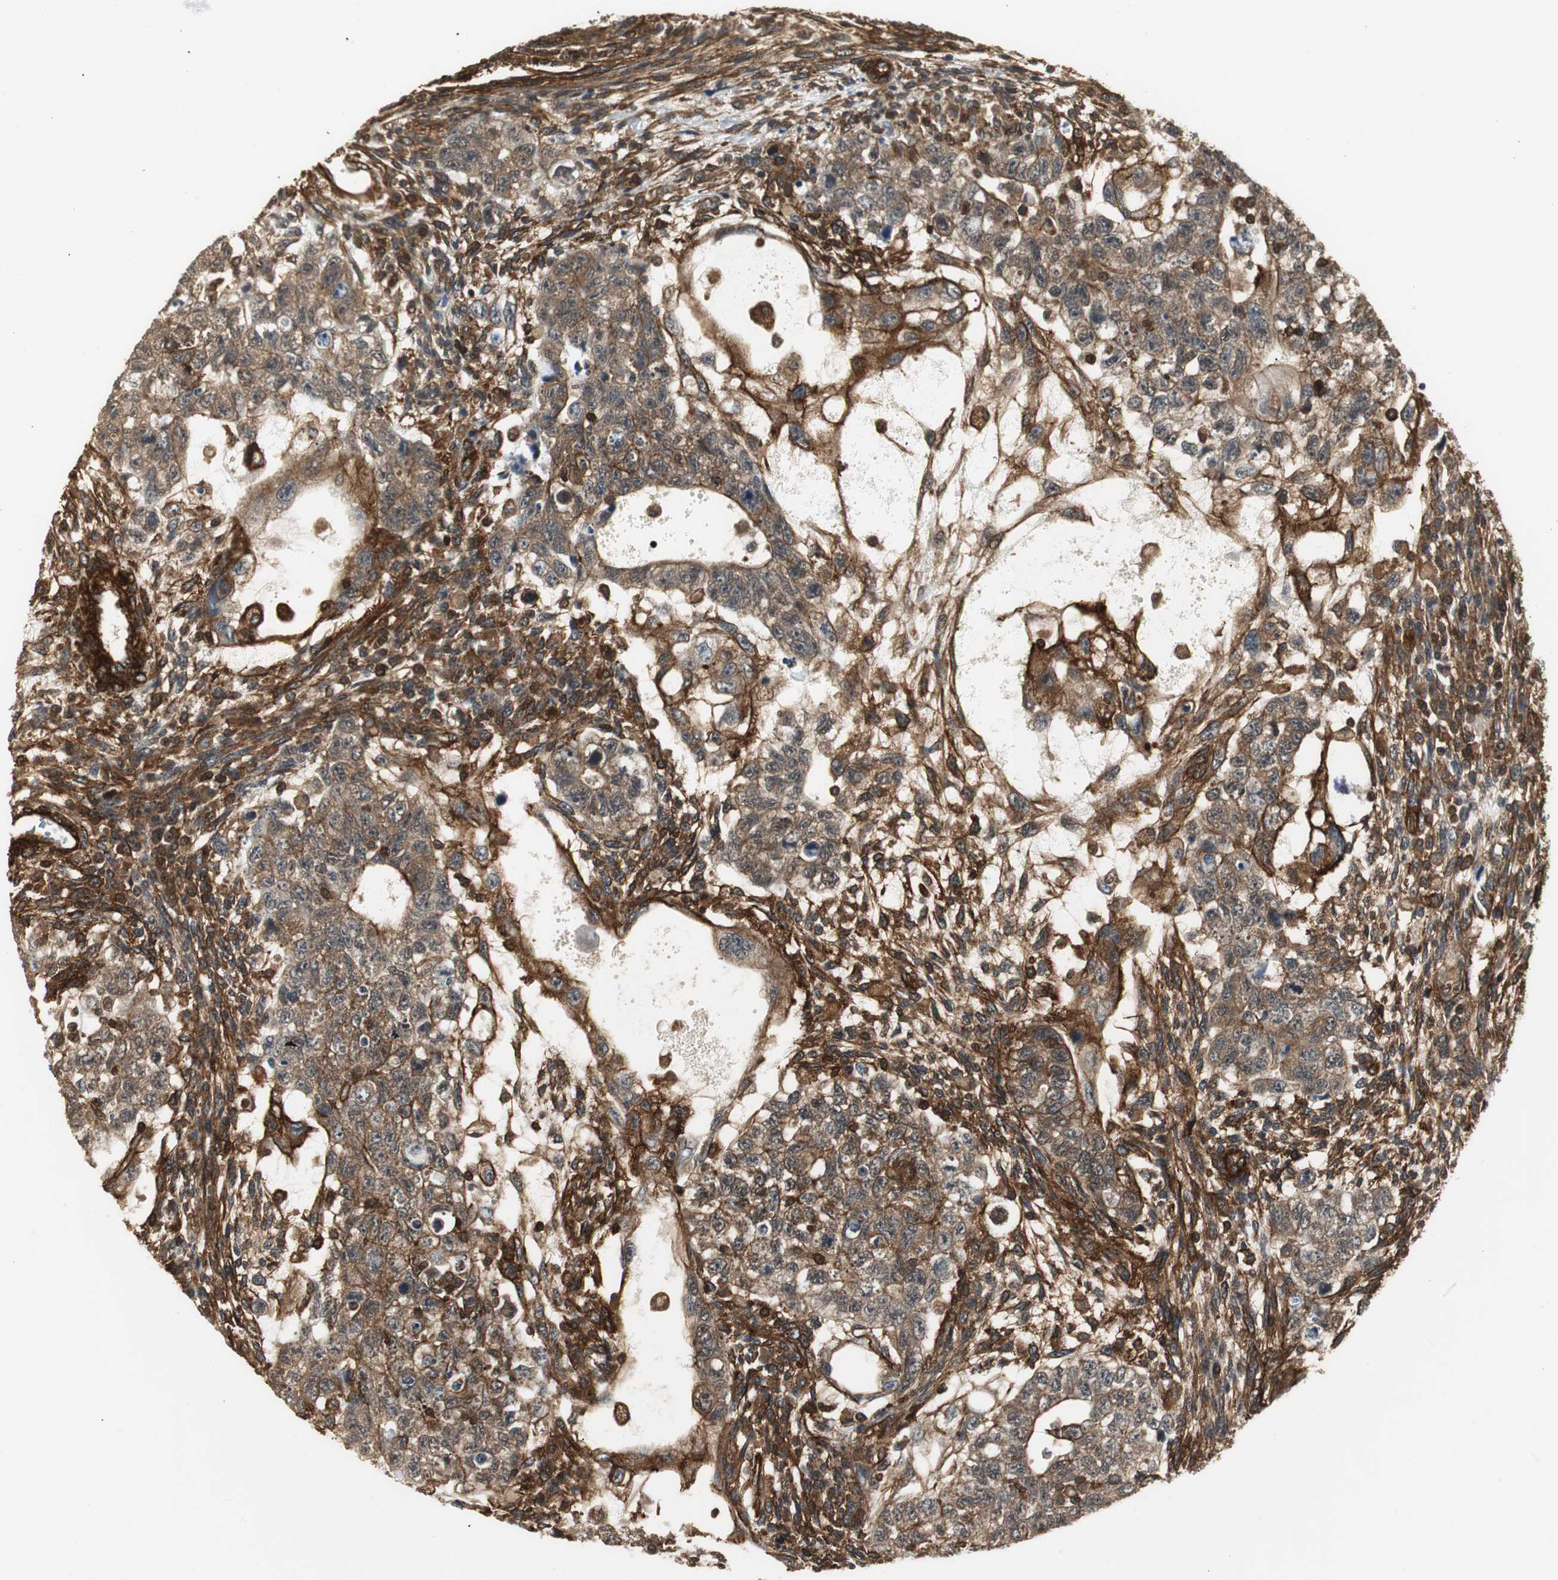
{"staining": {"intensity": "strong", "quantity": ">75%", "location": "cytoplasmic/membranous"}, "tissue": "testis cancer", "cell_type": "Tumor cells", "image_type": "cancer", "snomed": [{"axis": "morphology", "description": "Normal tissue, NOS"}, {"axis": "morphology", "description": "Carcinoma, Embryonal, NOS"}, {"axis": "topography", "description": "Testis"}], "caption": "This is an image of immunohistochemistry staining of testis cancer, which shows strong staining in the cytoplasmic/membranous of tumor cells.", "gene": "PTPN11", "patient": {"sex": "male", "age": 36}}